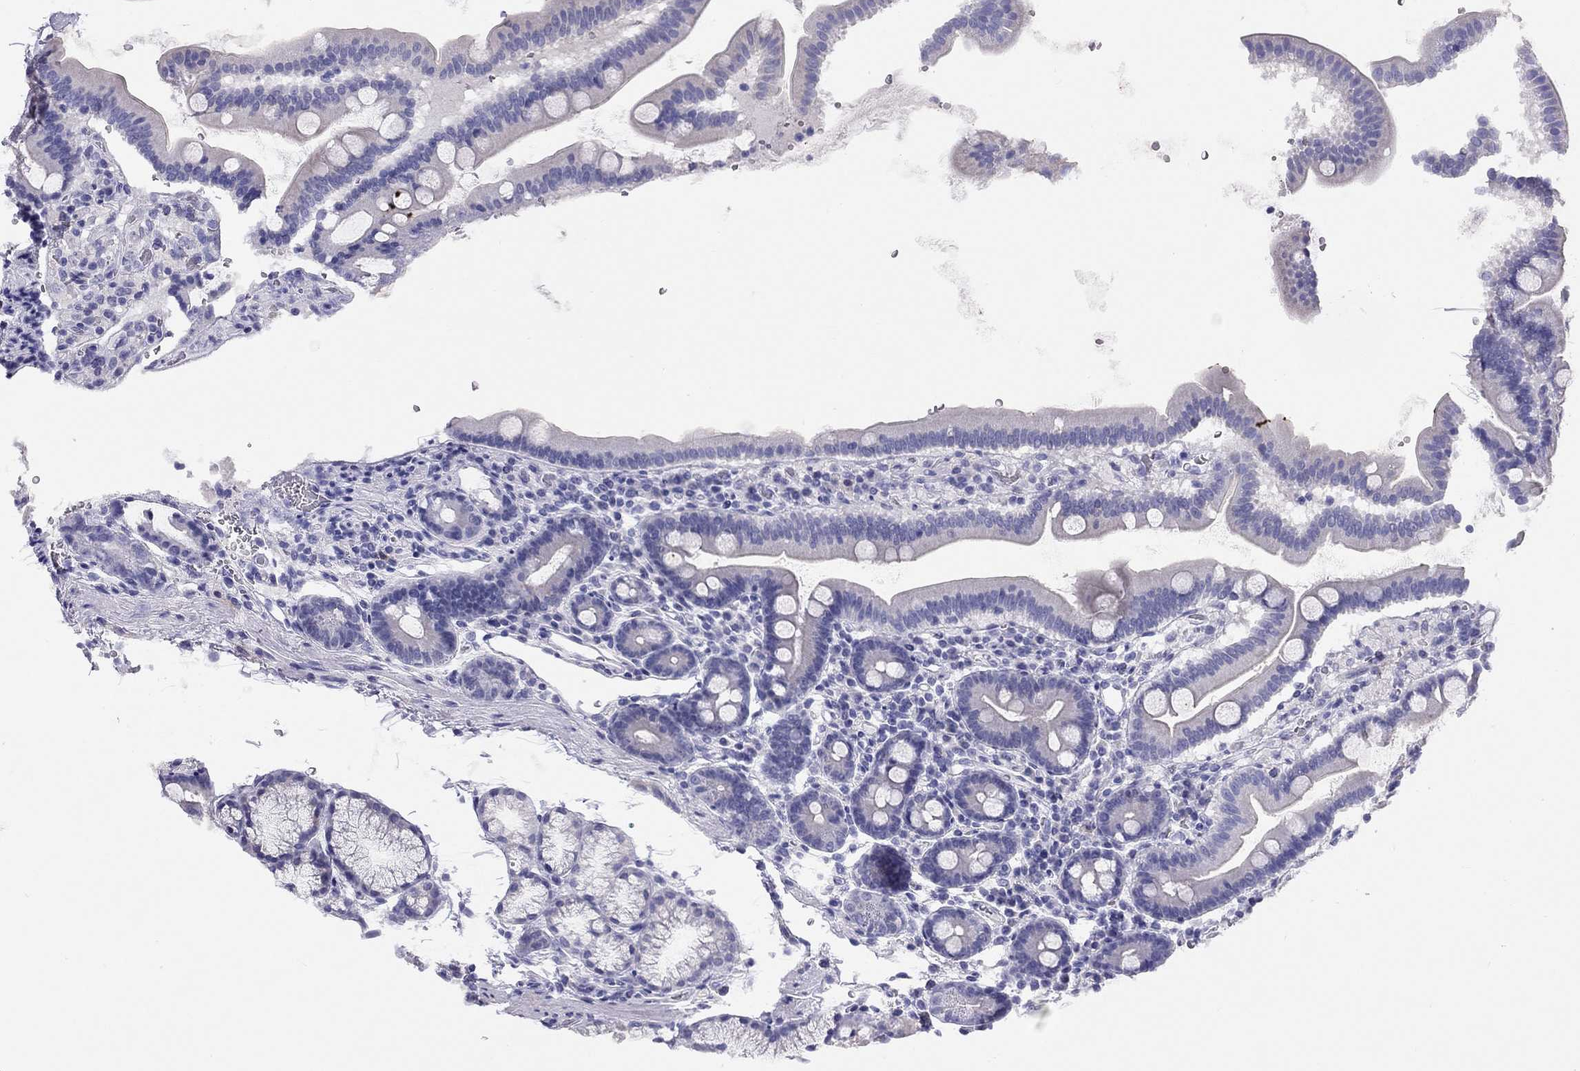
{"staining": {"intensity": "negative", "quantity": "none", "location": "none"}, "tissue": "duodenum", "cell_type": "Glandular cells", "image_type": "normal", "snomed": [{"axis": "morphology", "description": "Normal tissue, NOS"}, {"axis": "topography", "description": "Duodenum"}], "caption": "IHC histopathology image of normal duodenum stained for a protein (brown), which reveals no positivity in glandular cells. (DAB (3,3'-diaminobenzidine) immunohistochemistry visualized using brightfield microscopy, high magnification).", "gene": "LRIT2", "patient": {"sex": "male", "age": 59}}